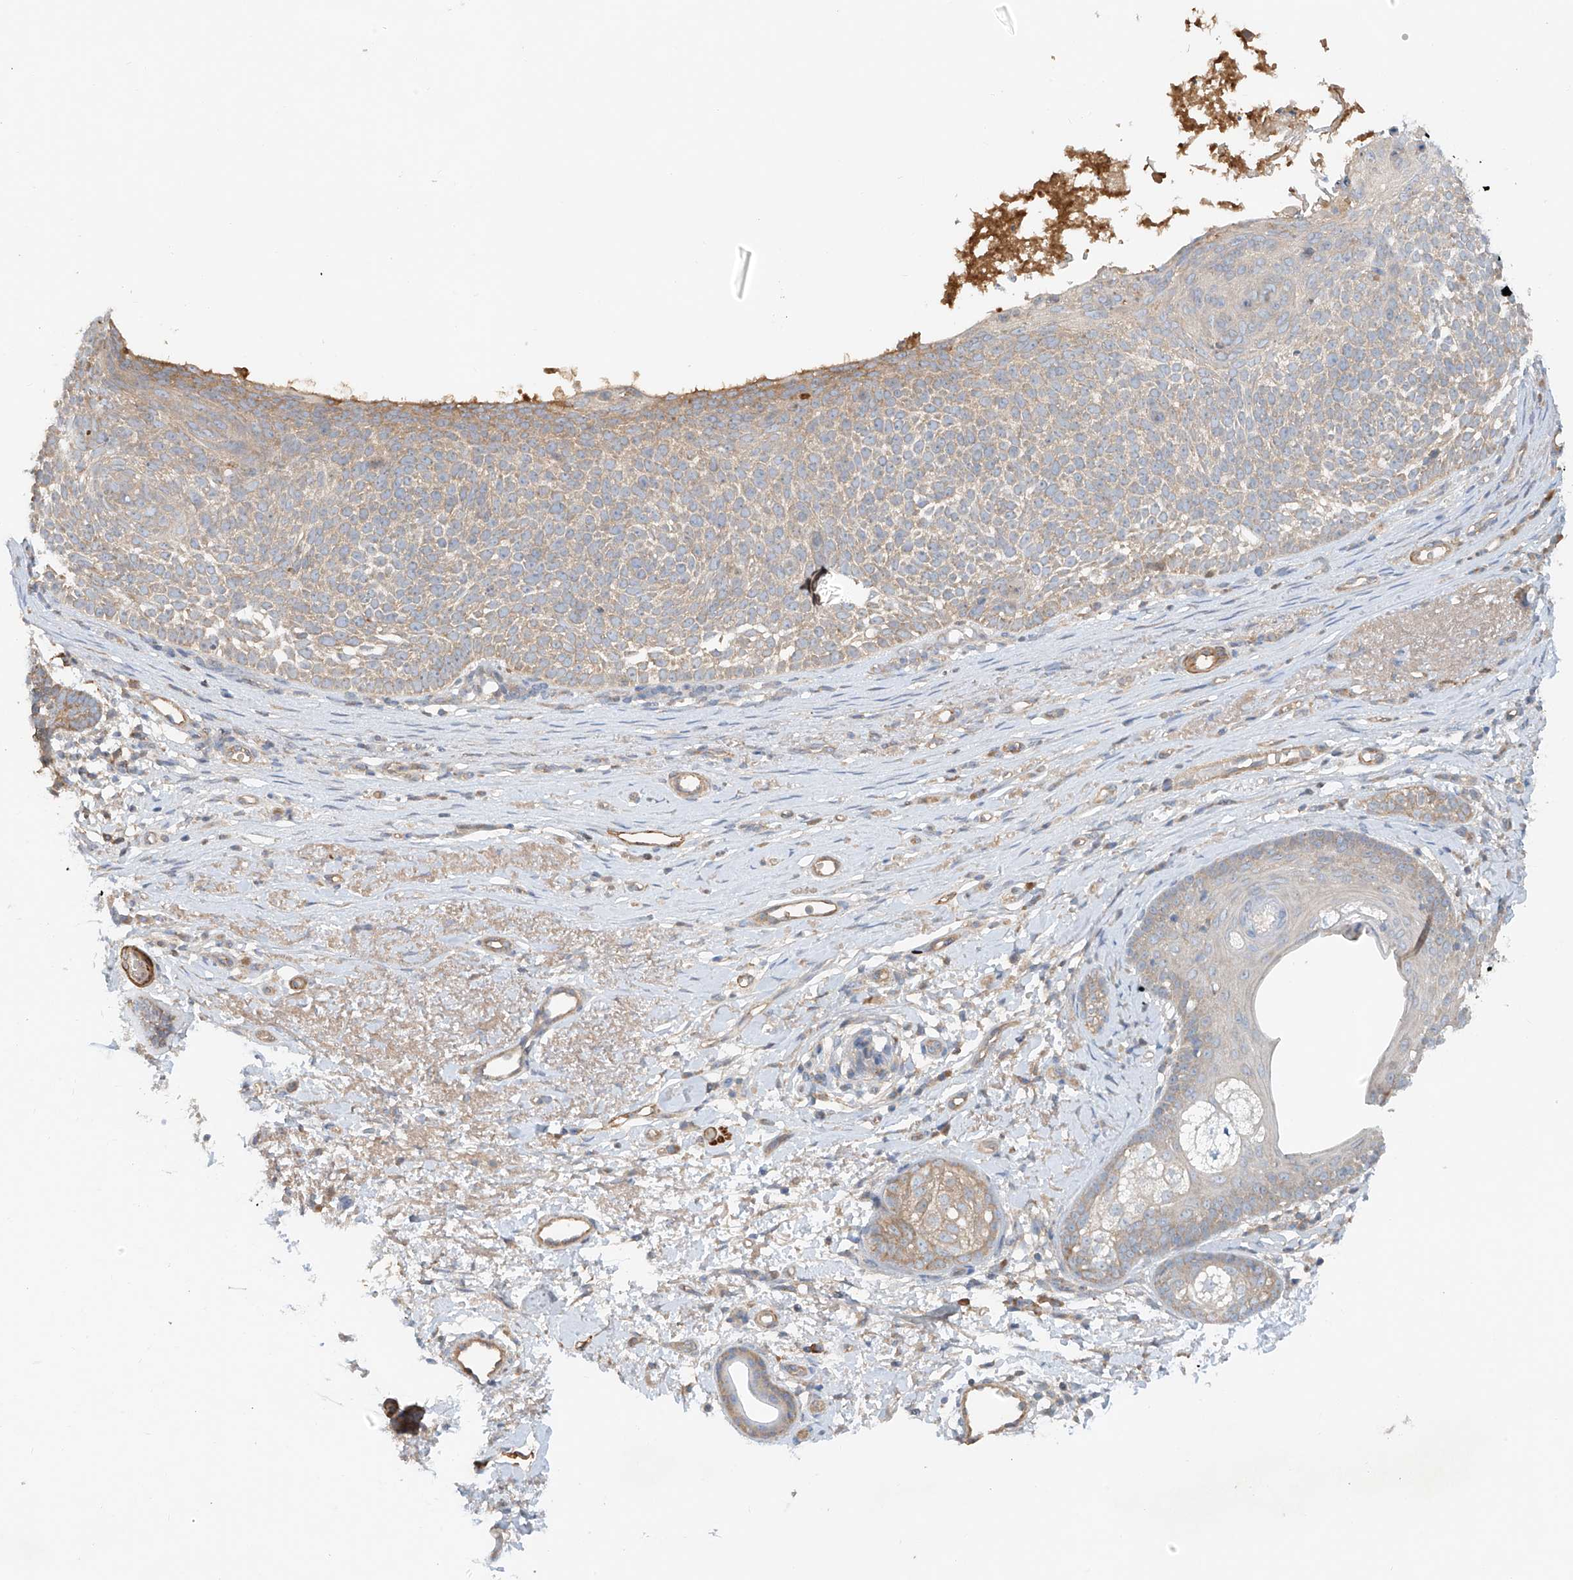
{"staining": {"intensity": "weak", "quantity": "25%-75%", "location": "cytoplasmic/membranous"}, "tissue": "skin cancer", "cell_type": "Tumor cells", "image_type": "cancer", "snomed": [{"axis": "morphology", "description": "Basal cell carcinoma"}, {"axis": "topography", "description": "Skin"}], "caption": "Tumor cells exhibit weak cytoplasmic/membranous positivity in about 25%-75% of cells in basal cell carcinoma (skin). The staining is performed using DAB brown chromogen to label protein expression. The nuclei are counter-stained blue using hematoxylin.", "gene": "LYRM9", "patient": {"sex": "female", "age": 81}}